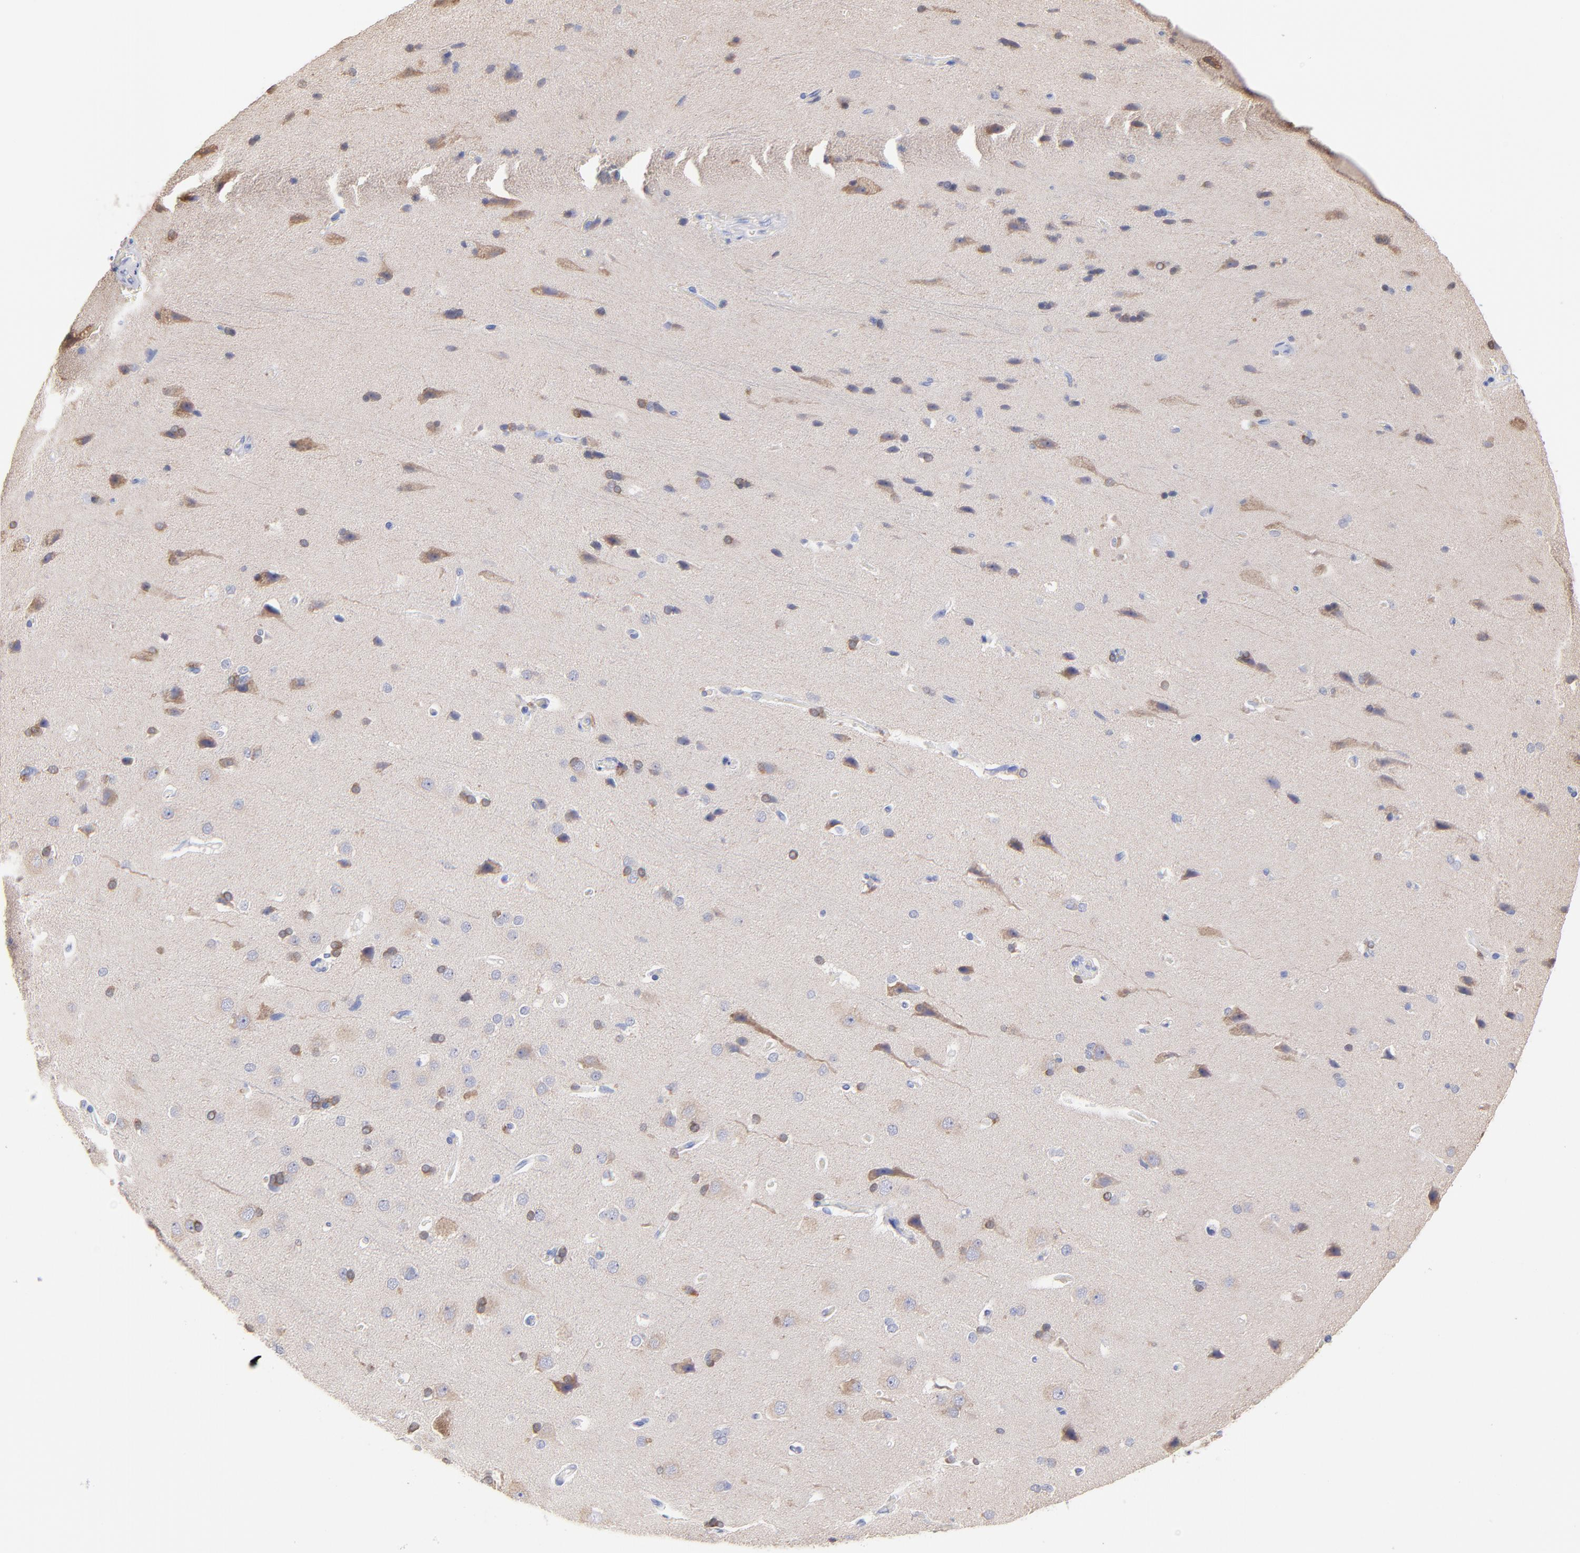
{"staining": {"intensity": "negative", "quantity": "none", "location": "none"}, "tissue": "cerebral cortex", "cell_type": "Endothelial cells", "image_type": "normal", "snomed": [{"axis": "morphology", "description": "Normal tissue, NOS"}, {"axis": "topography", "description": "Cerebral cortex"}], "caption": "Benign cerebral cortex was stained to show a protein in brown. There is no significant positivity in endothelial cells. Nuclei are stained in blue.", "gene": "CFAP57", "patient": {"sex": "male", "age": 62}}